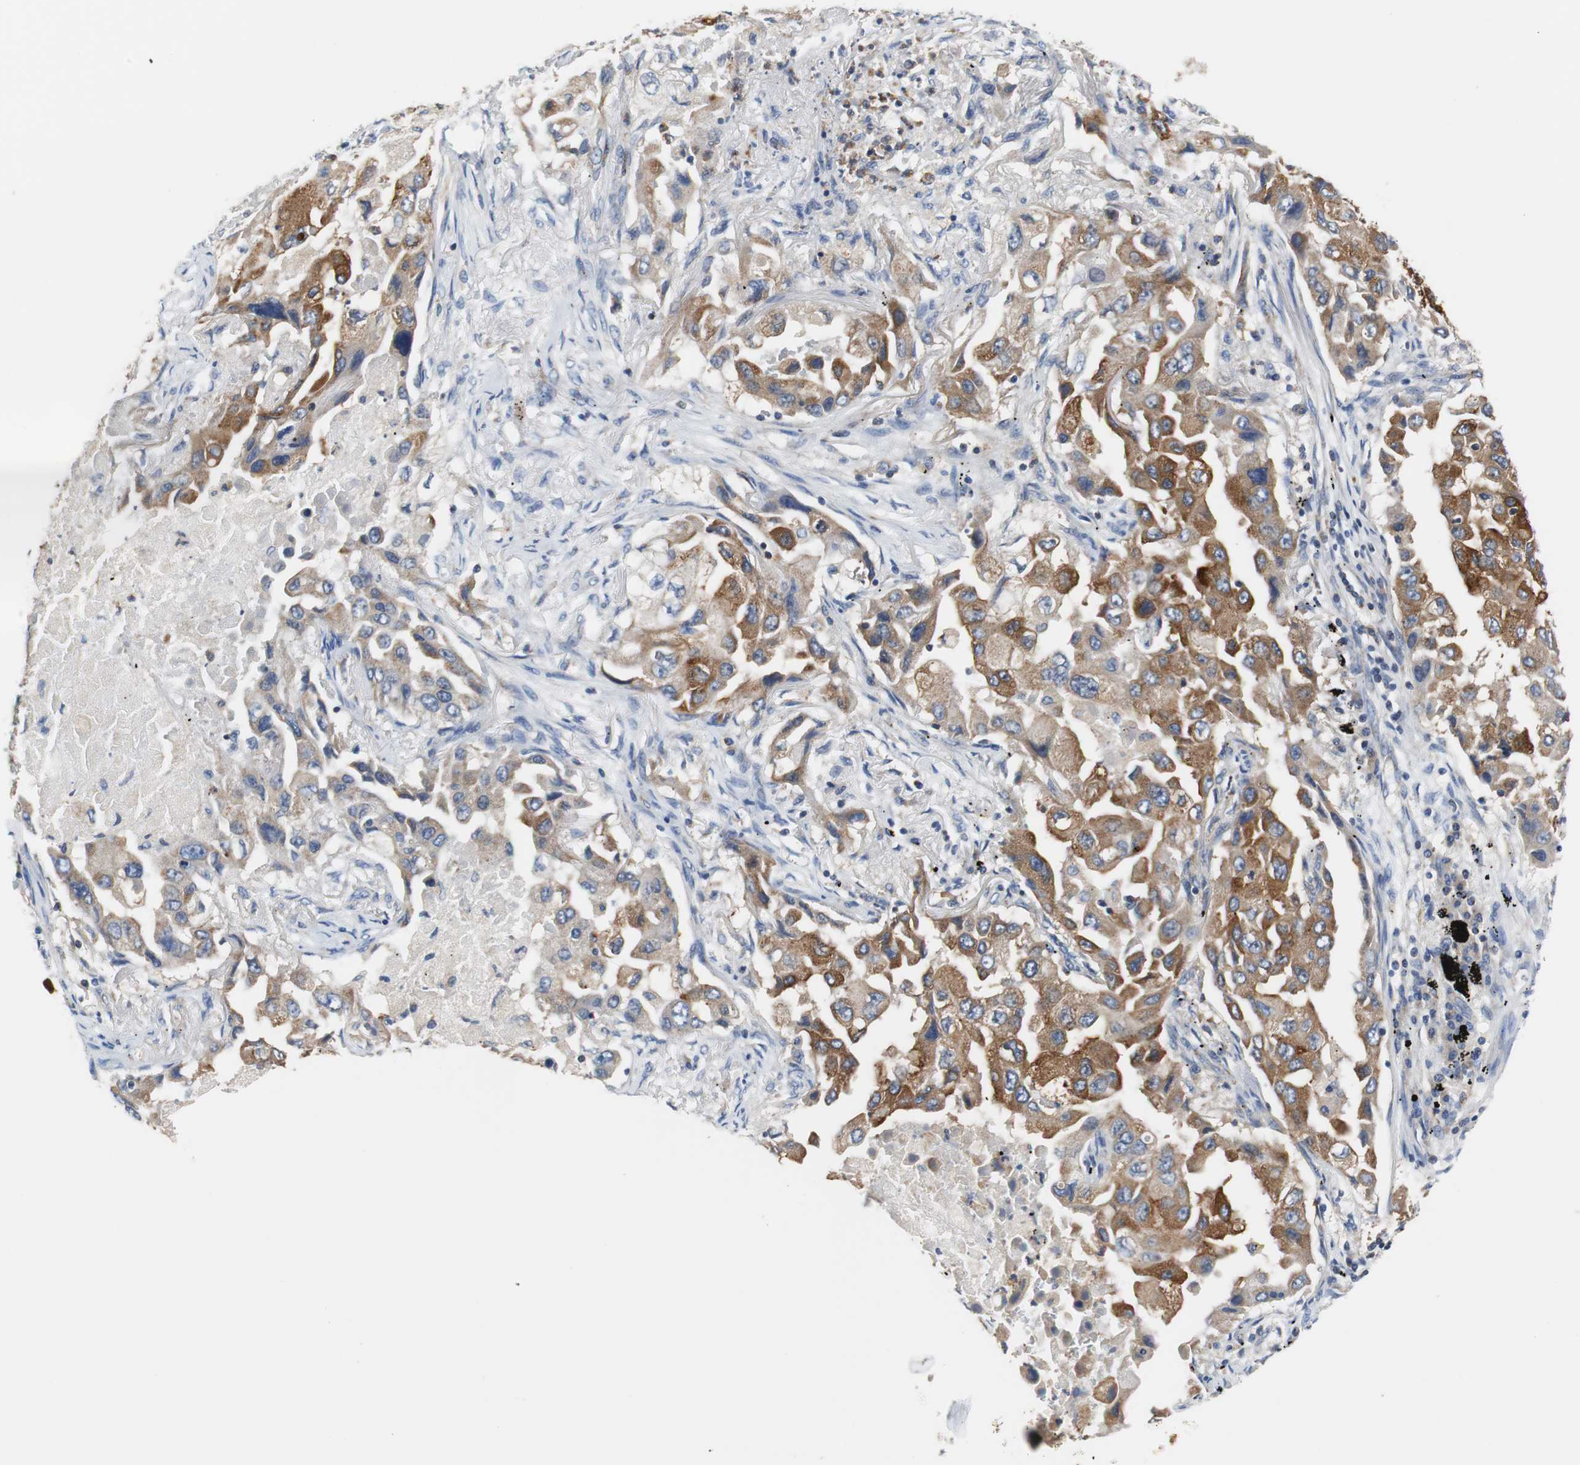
{"staining": {"intensity": "strong", "quantity": ">75%", "location": "cytoplasmic/membranous"}, "tissue": "lung cancer", "cell_type": "Tumor cells", "image_type": "cancer", "snomed": [{"axis": "morphology", "description": "Adenocarcinoma, NOS"}, {"axis": "topography", "description": "Lung"}], "caption": "A micrograph of human lung adenocarcinoma stained for a protein shows strong cytoplasmic/membranous brown staining in tumor cells. The protein is shown in brown color, while the nuclei are stained blue.", "gene": "VAMP8", "patient": {"sex": "female", "age": 65}}